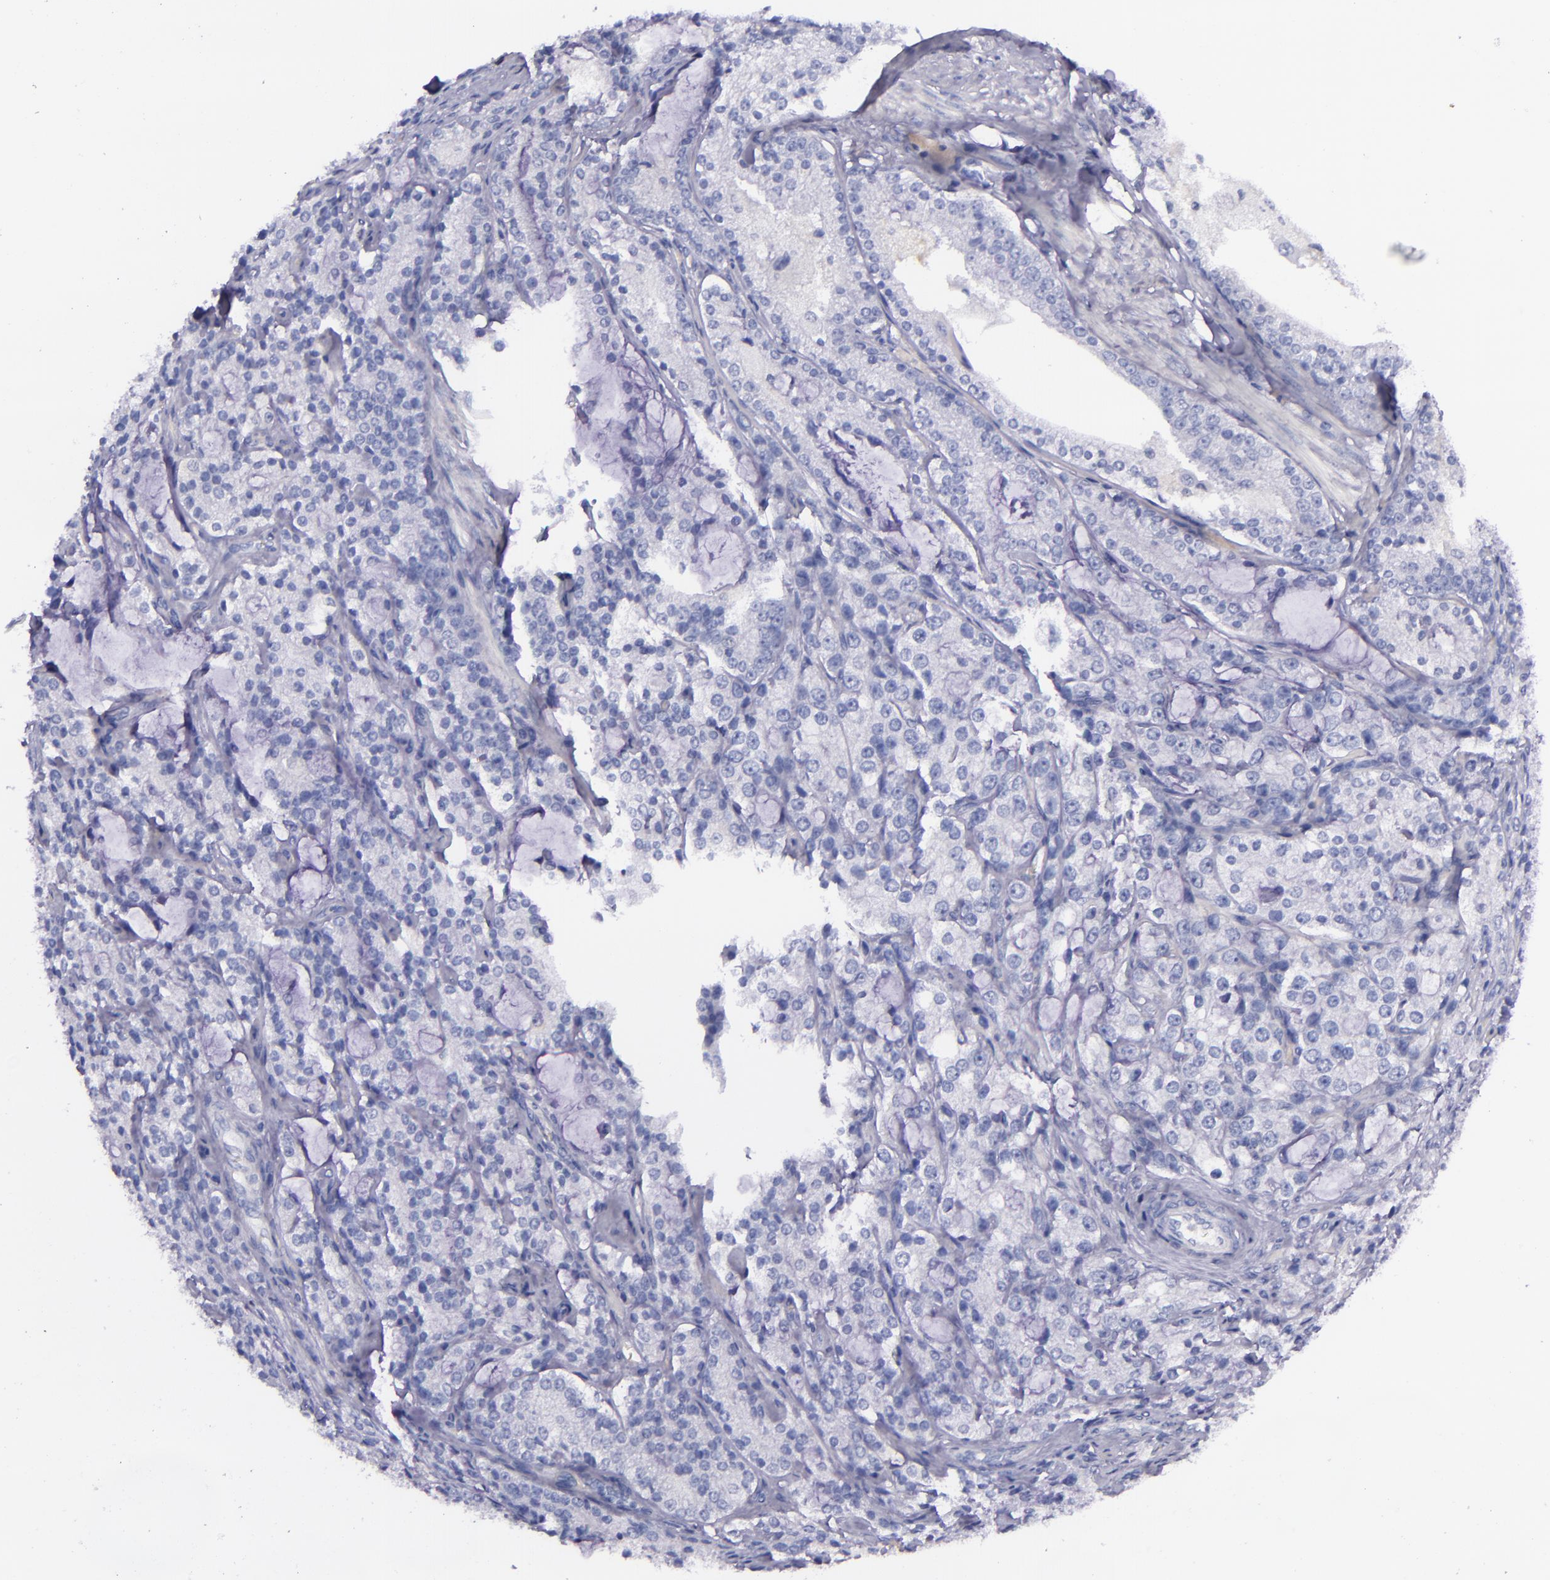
{"staining": {"intensity": "negative", "quantity": "none", "location": "none"}, "tissue": "prostate cancer", "cell_type": "Tumor cells", "image_type": "cancer", "snomed": [{"axis": "morphology", "description": "Adenocarcinoma, High grade"}, {"axis": "topography", "description": "Prostate"}], "caption": "Immunohistochemistry of prostate cancer shows no positivity in tumor cells. The staining was performed using DAB (3,3'-diaminobenzidine) to visualize the protein expression in brown, while the nuclei were stained in blue with hematoxylin (Magnification: 20x).", "gene": "LAG3", "patient": {"sex": "male", "age": 63}}